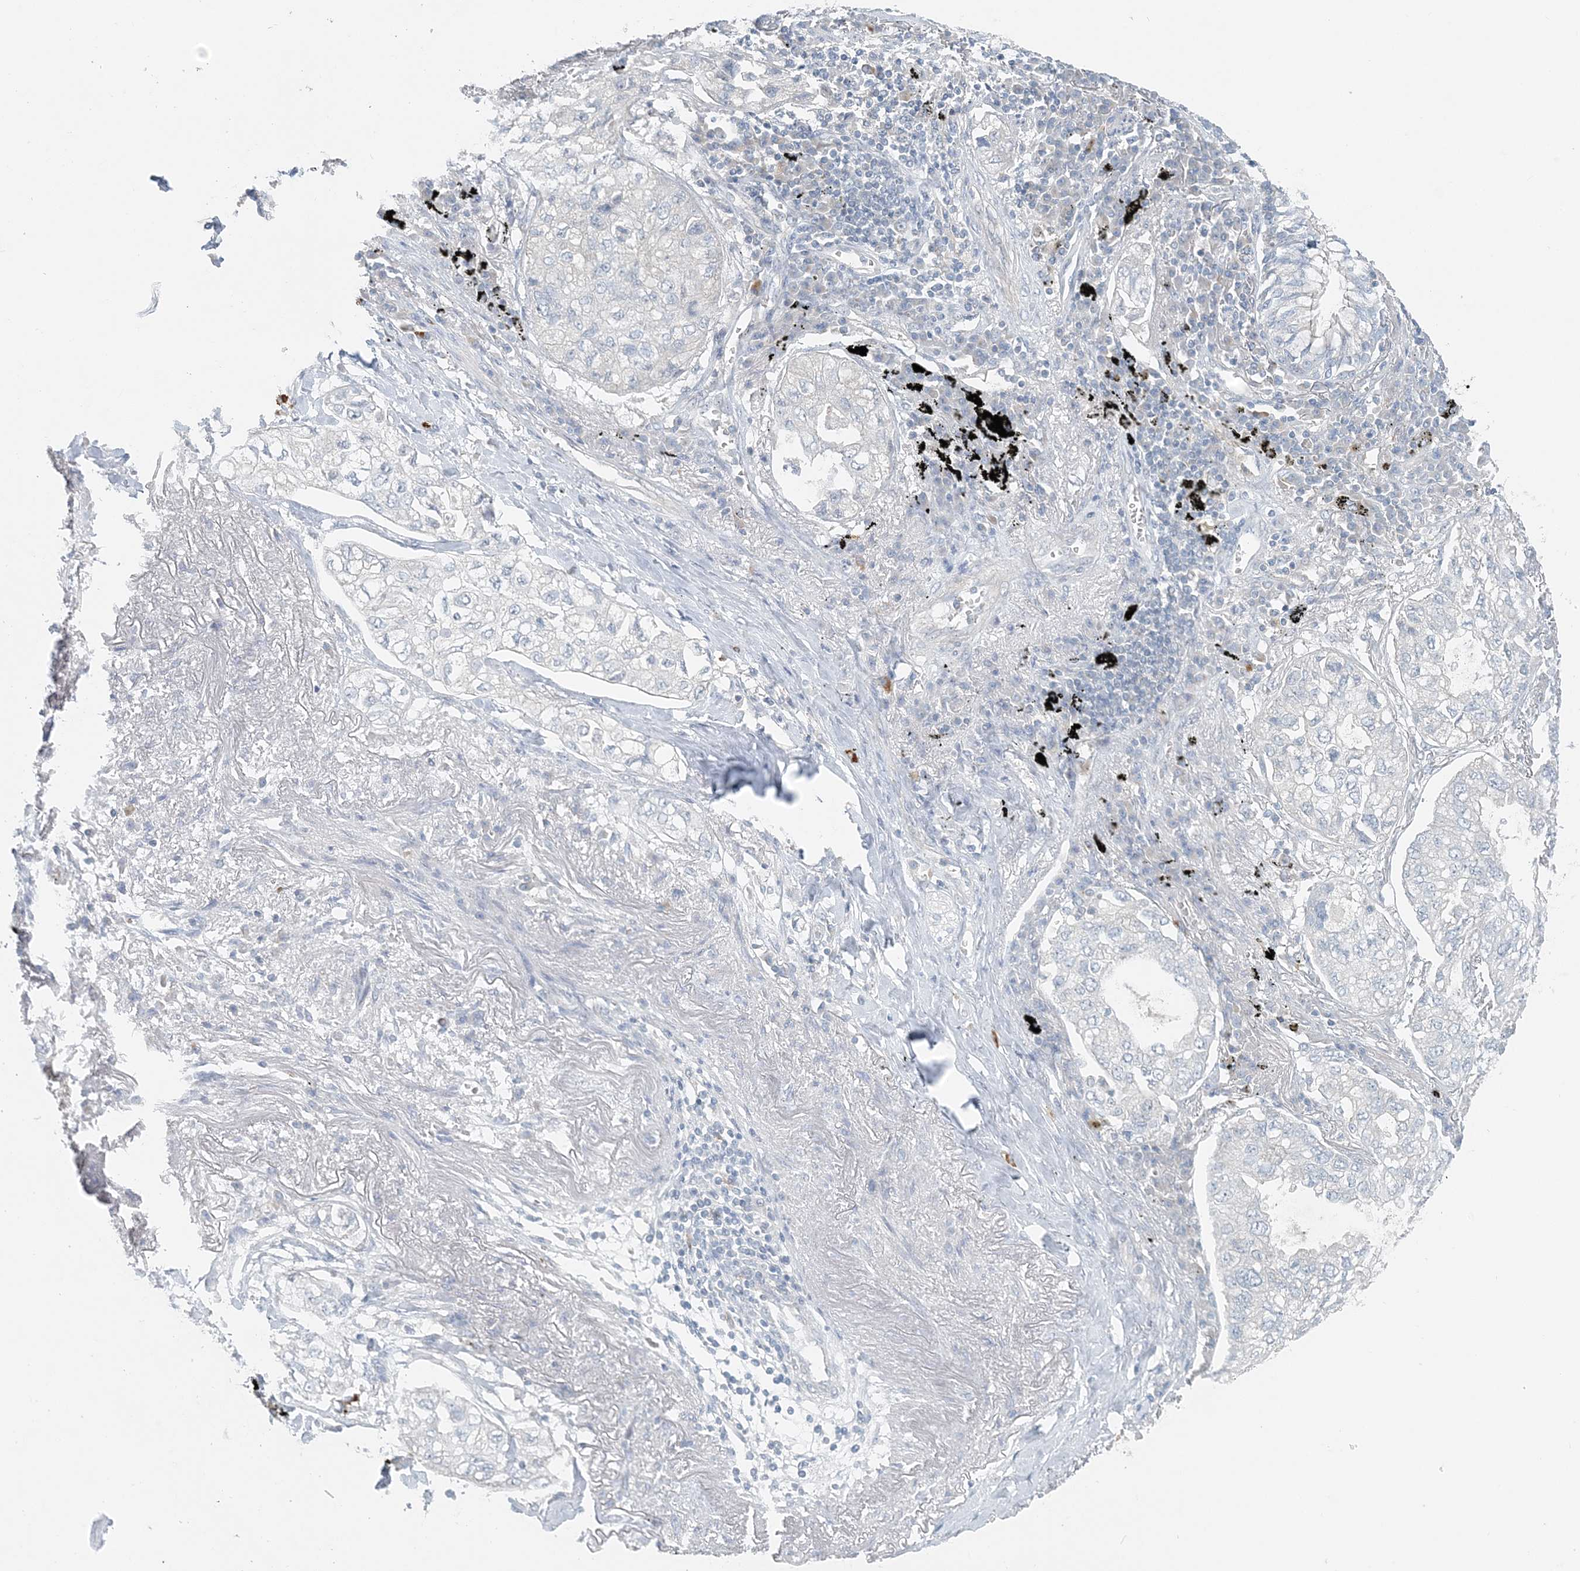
{"staining": {"intensity": "negative", "quantity": "none", "location": "none"}, "tissue": "lung cancer", "cell_type": "Tumor cells", "image_type": "cancer", "snomed": [{"axis": "morphology", "description": "Adenocarcinoma, NOS"}, {"axis": "topography", "description": "Lung"}], "caption": "Lung cancer was stained to show a protein in brown. There is no significant expression in tumor cells. (Brightfield microscopy of DAB immunohistochemistry (IHC) at high magnification).", "gene": "NAA11", "patient": {"sex": "male", "age": 65}}